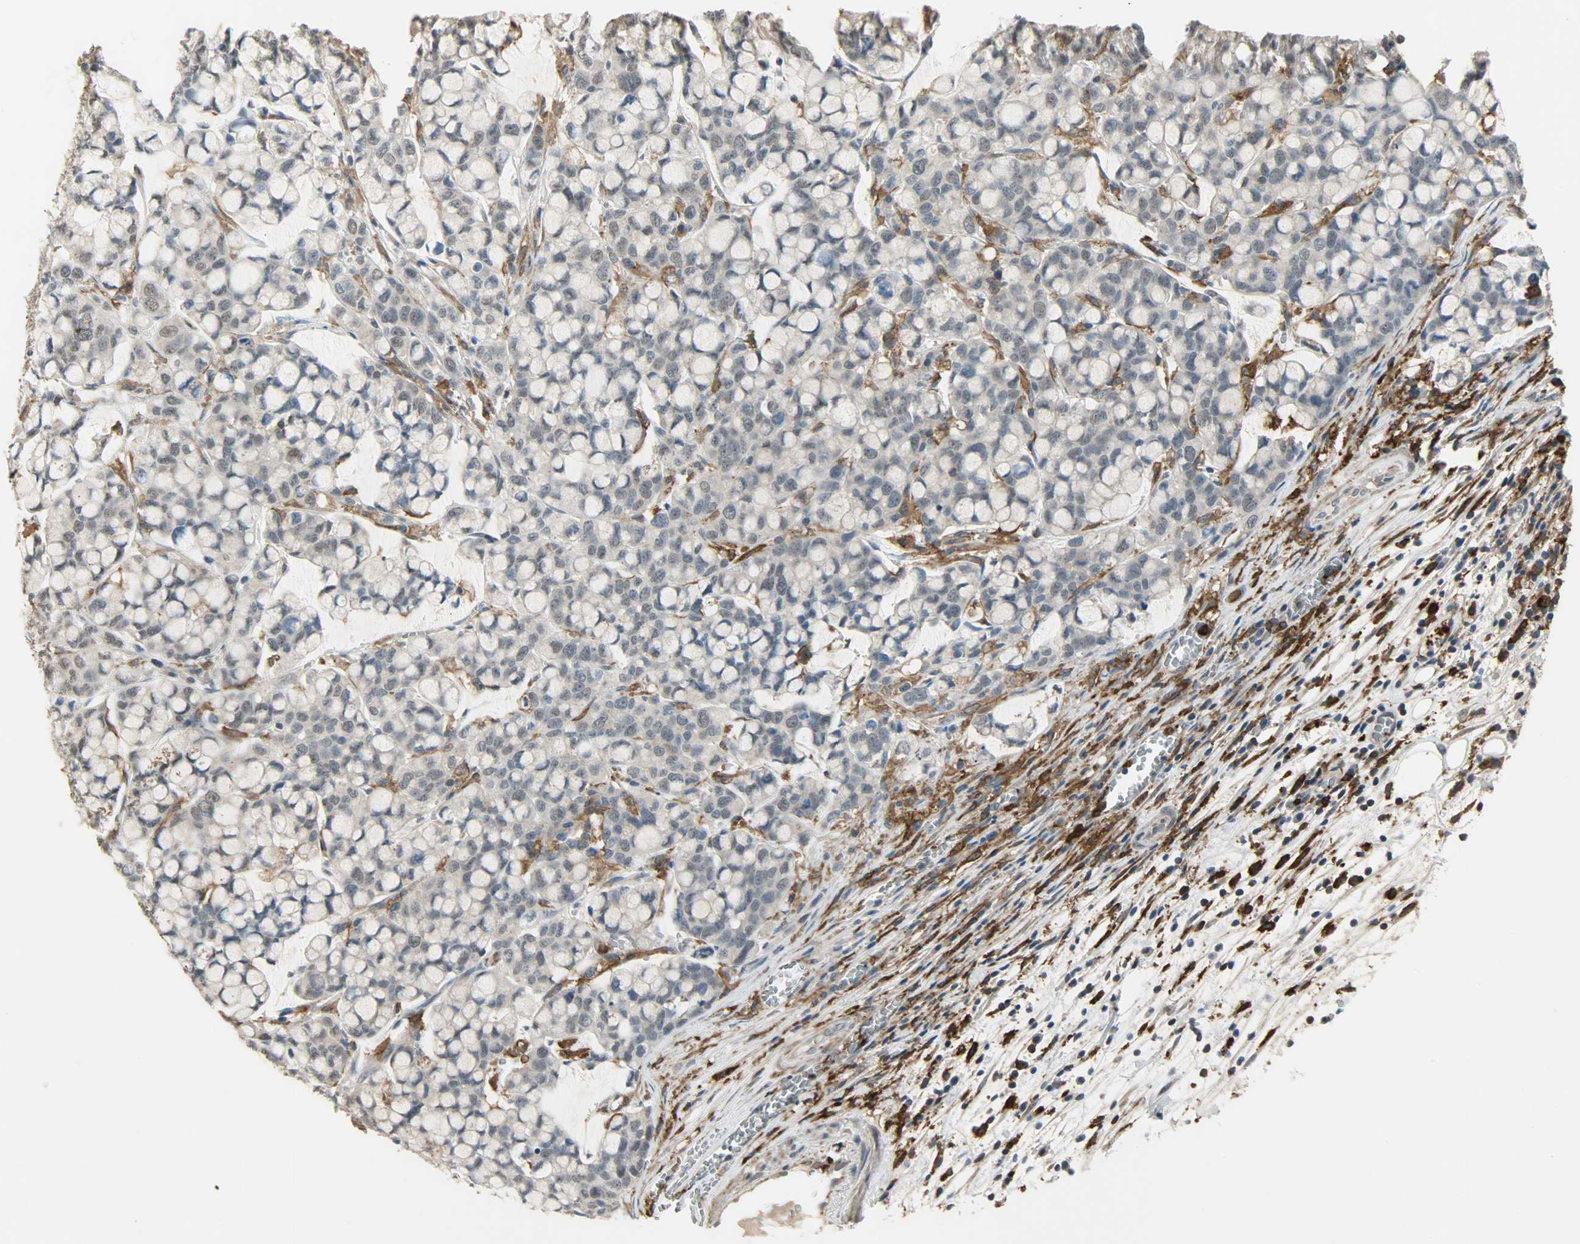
{"staining": {"intensity": "negative", "quantity": "none", "location": "none"}, "tissue": "stomach cancer", "cell_type": "Tumor cells", "image_type": "cancer", "snomed": [{"axis": "morphology", "description": "Adenocarcinoma, NOS"}, {"axis": "topography", "description": "Stomach, lower"}], "caption": "Immunohistochemistry image of neoplastic tissue: human stomach adenocarcinoma stained with DAB (3,3'-diaminobenzidine) shows no significant protein expression in tumor cells. (Brightfield microscopy of DAB IHC at high magnification).", "gene": "SKAP2", "patient": {"sex": "male", "age": 84}}